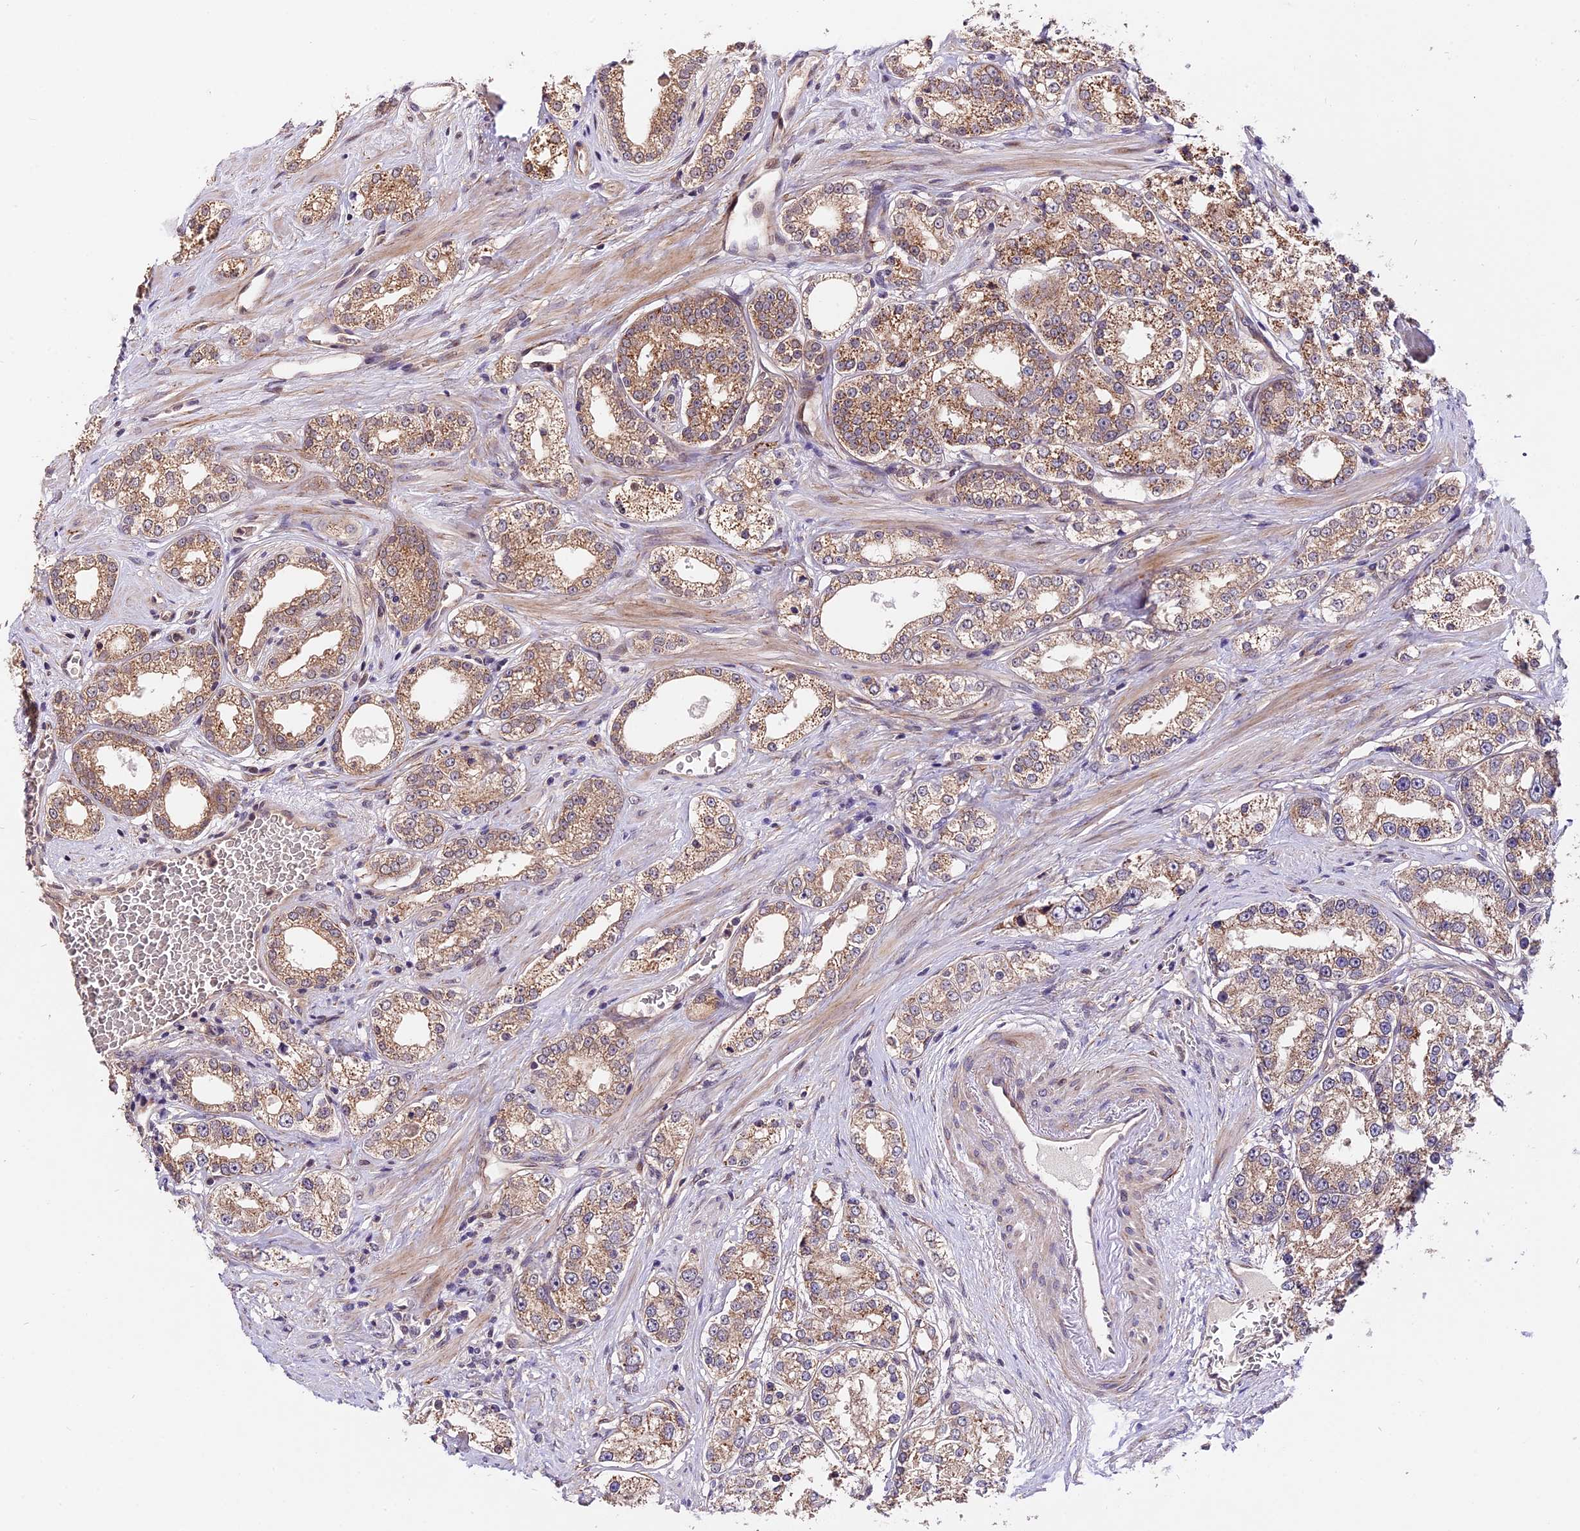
{"staining": {"intensity": "moderate", "quantity": ">75%", "location": "cytoplasmic/membranous"}, "tissue": "prostate cancer", "cell_type": "Tumor cells", "image_type": "cancer", "snomed": [{"axis": "morphology", "description": "Normal tissue, NOS"}, {"axis": "morphology", "description": "Adenocarcinoma, High grade"}, {"axis": "topography", "description": "Prostate"}], "caption": "IHC staining of prostate high-grade adenocarcinoma, which shows medium levels of moderate cytoplasmic/membranous expression in approximately >75% of tumor cells indicating moderate cytoplasmic/membranous protein staining. The staining was performed using DAB (brown) for protein detection and nuclei were counterstained in hematoxylin (blue).", "gene": "TRMT1", "patient": {"sex": "male", "age": 83}}